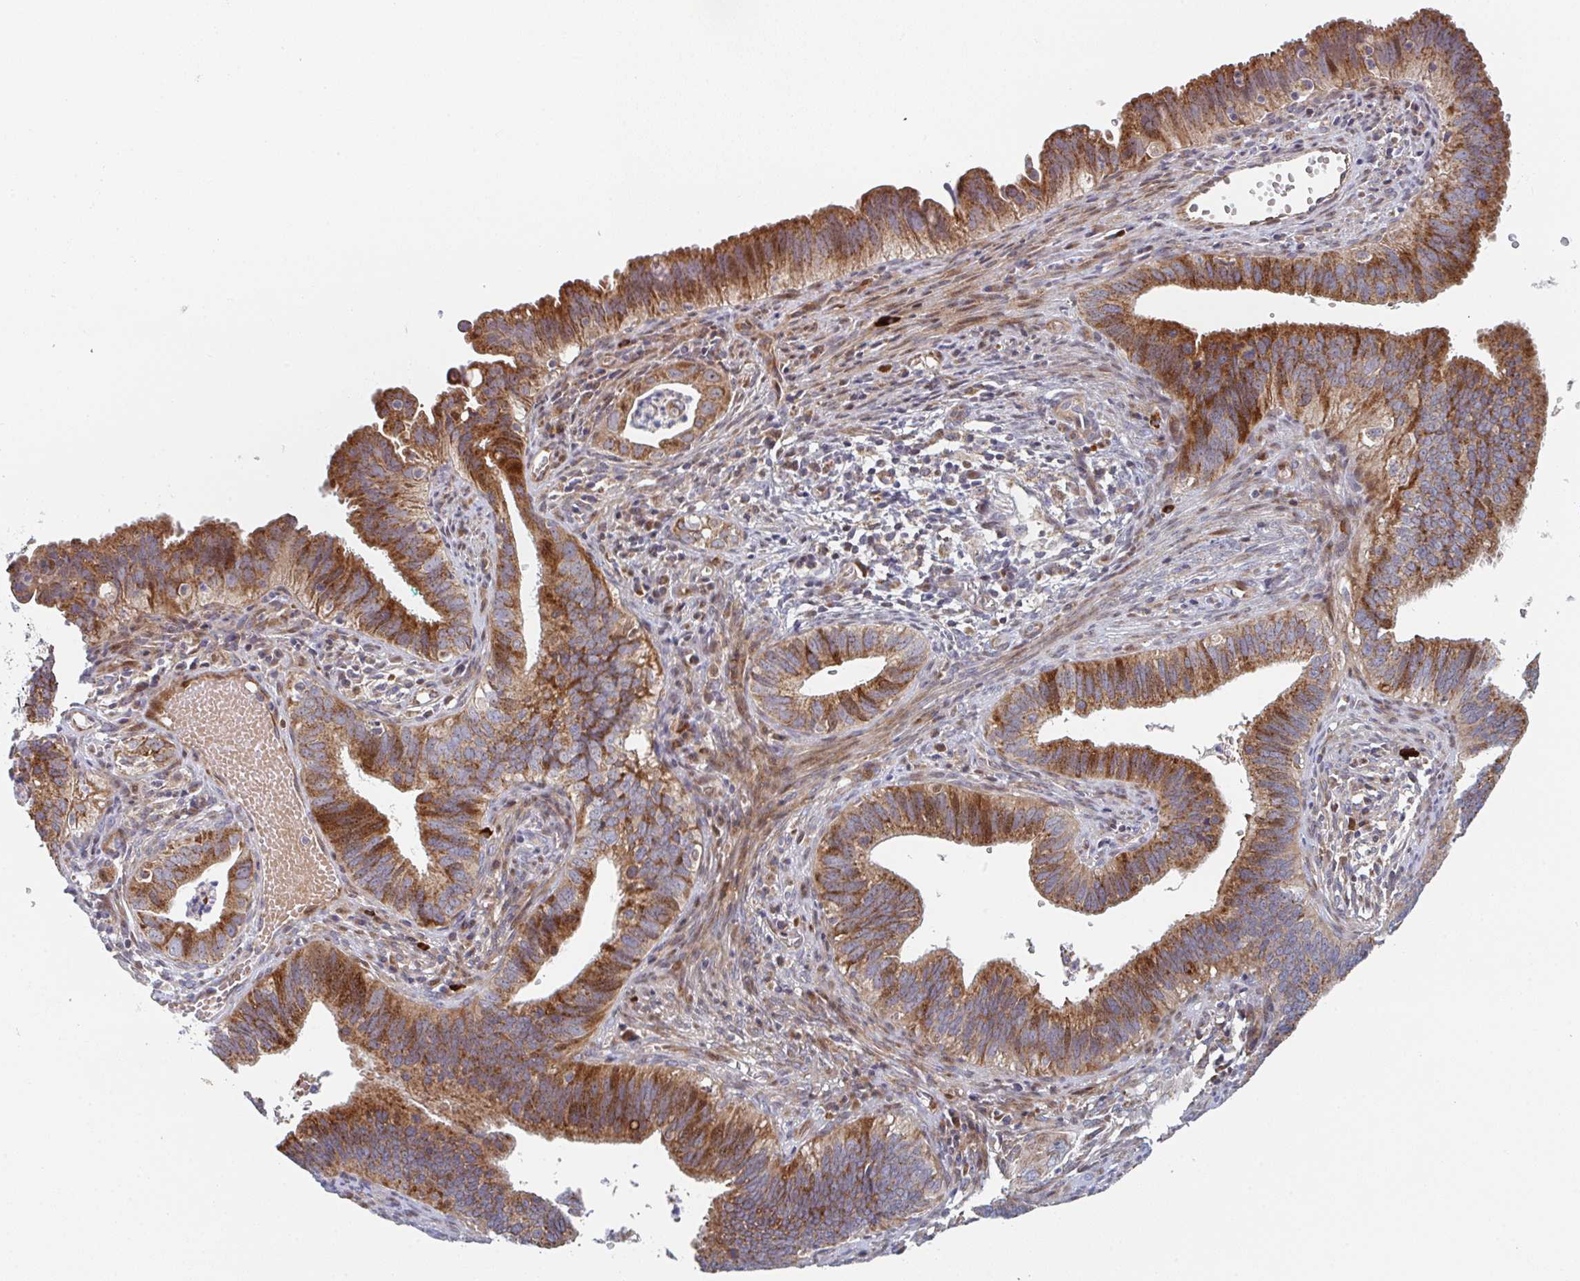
{"staining": {"intensity": "strong", "quantity": ">75%", "location": "cytoplasmic/membranous"}, "tissue": "cervical cancer", "cell_type": "Tumor cells", "image_type": "cancer", "snomed": [{"axis": "morphology", "description": "Adenocarcinoma, NOS"}, {"axis": "topography", "description": "Cervix"}], "caption": "Protein staining demonstrates strong cytoplasmic/membranous expression in approximately >75% of tumor cells in cervical cancer (adenocarcinoma).", "gene": "ZNF644", "patient": {"sex": "female", "age": 42}}